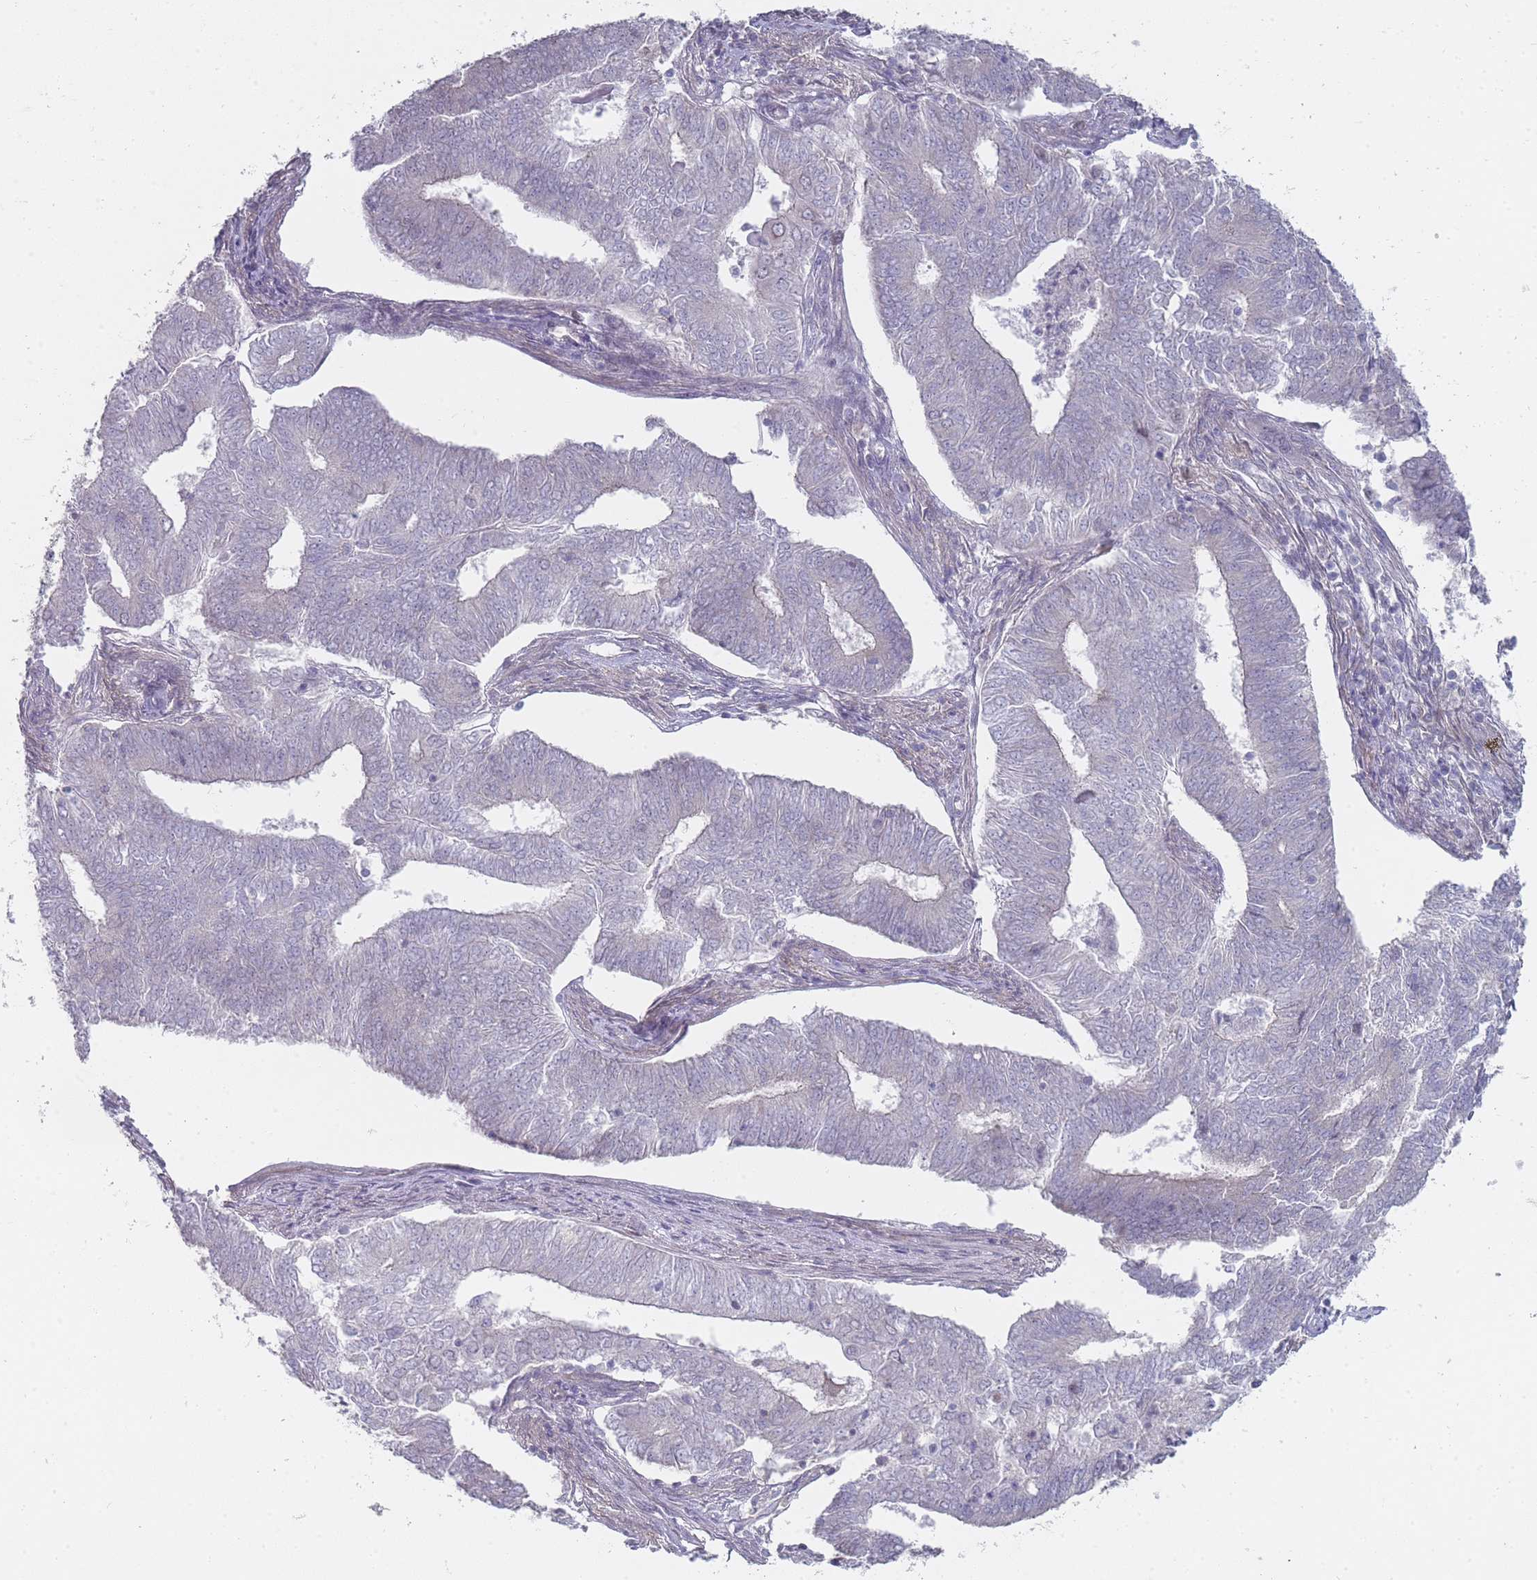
{"staining": {"intensity": "negative", "quantity": "none", "location": "none"}, "tissue": "endometrial cancer", "cell_type": "Tumor cells", "image_type": "cancer", "snomed": [{"axis": "morphology", "description": "Adenocarcinoma, NOS"}, {"axis": "topography", "description": "Endometrium"}], "caption": "A micrograph of endometrial cancer stained for a protein exhibits no brown staining in tumor cells.", "gene": "PCDH12", "patient": {"sex": "female", "age": 62}}